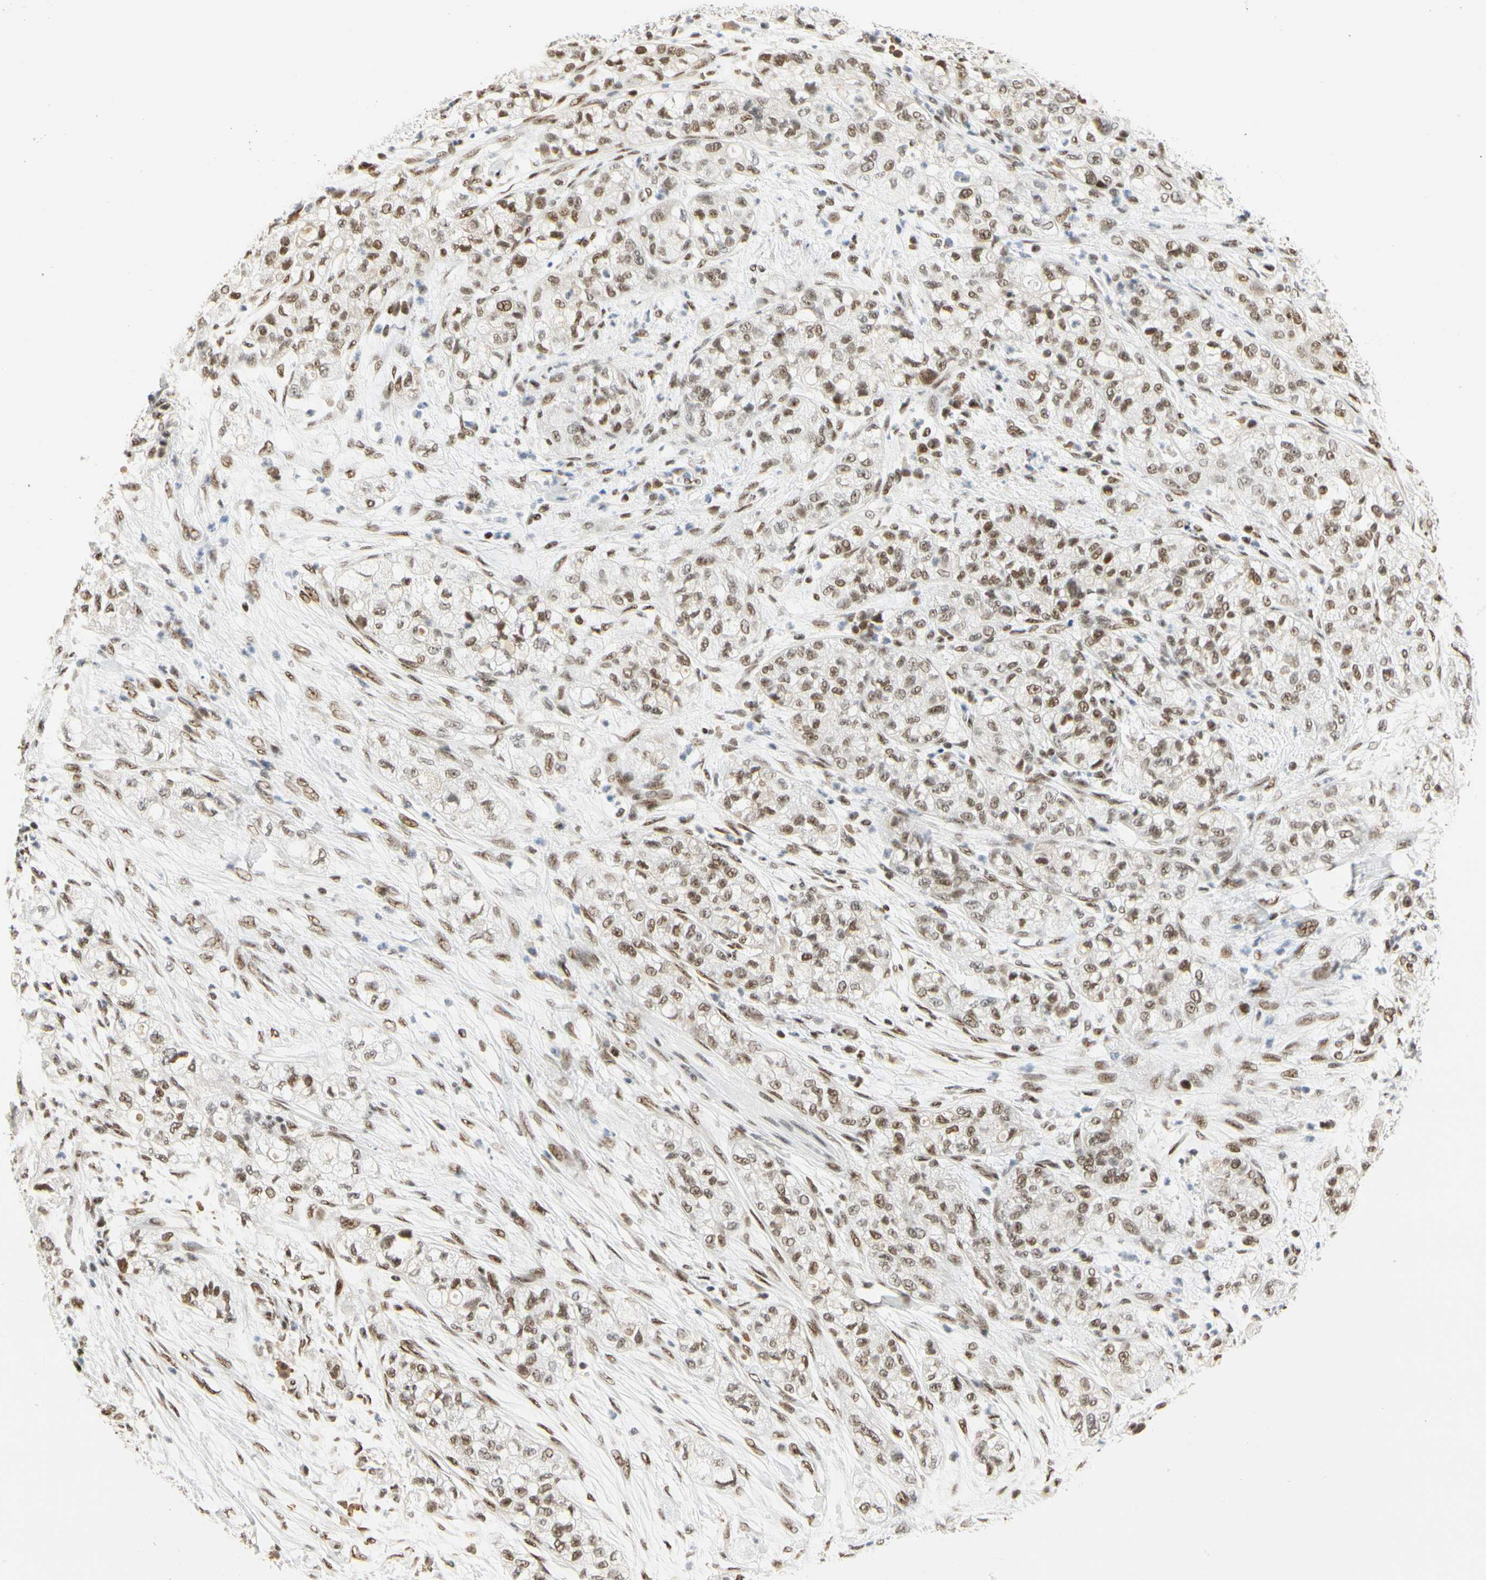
{"staining": {"intensity": "moderate", "quantity": ">75%", "location": "nuclear"}, "tissue": "pancreatic cancer", "cell_type": "Tumor cells", "image_type": "cancer", "snomed": [{"axis": "morphology", "description": "Adenocarcinoma, NOS"}, {"axis": "topography", "description": "Pancreas"}], "caption": "Tumor cells demonstrate moderate nuclear staining in about >75% of cells in adenocarcinoma (pancreatic).", "gene": "ZSCAN16", "patient": {"sex": "female", "age": 78}}